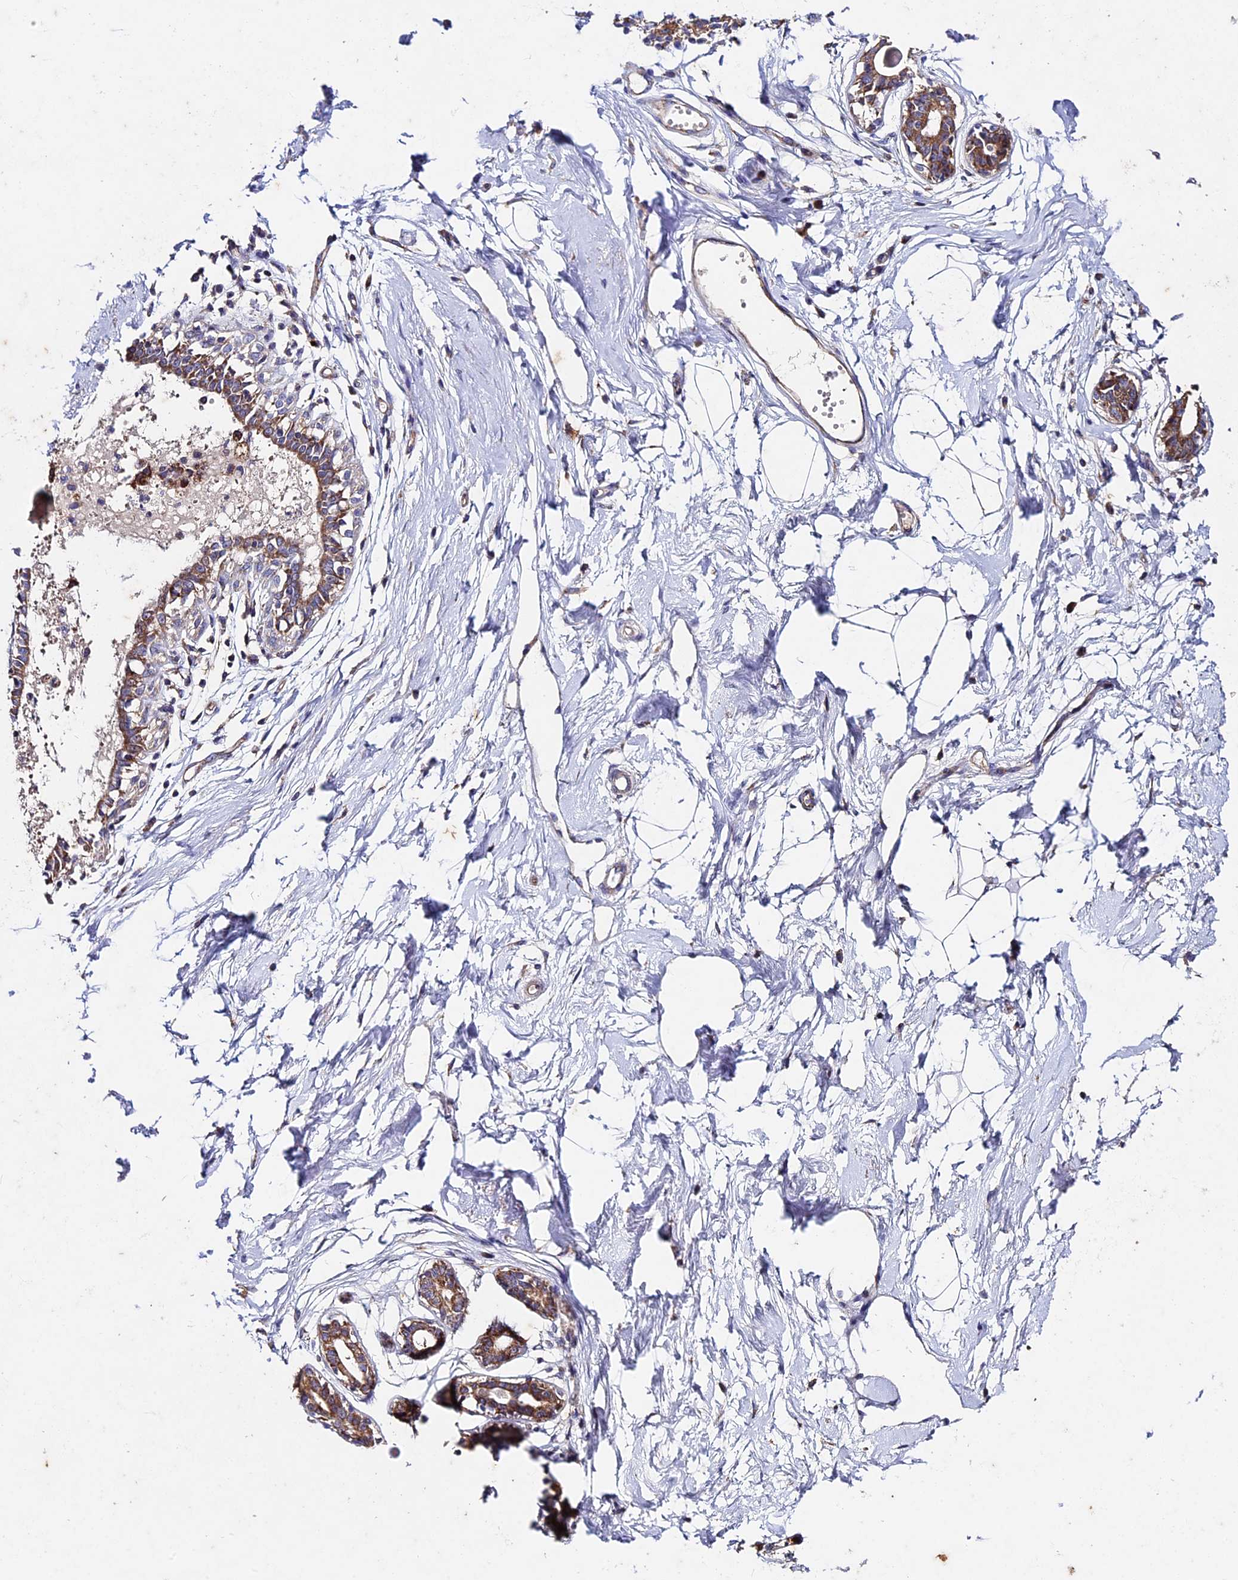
{"staining": {"intensity": "weak", "quantity": "25%-75%", "location": "cytoplasmic/membranous"}, "tissue": "breast", "cell_type": "Adipocytes", "image_type": "normal", "snomed": [{"axis": "morphology", "description": "Normal tissue, NOS"}, {"axis": "topography", "description": "Breast"}], "caption": "This is a photomicrograph of immunohistochemistry staining of benign breast, which shows weak positivity in the cytoplasmic/membranous of adipocytes.", "gene": "RNF17", "patient": {"sex": "female", "age": 45}}